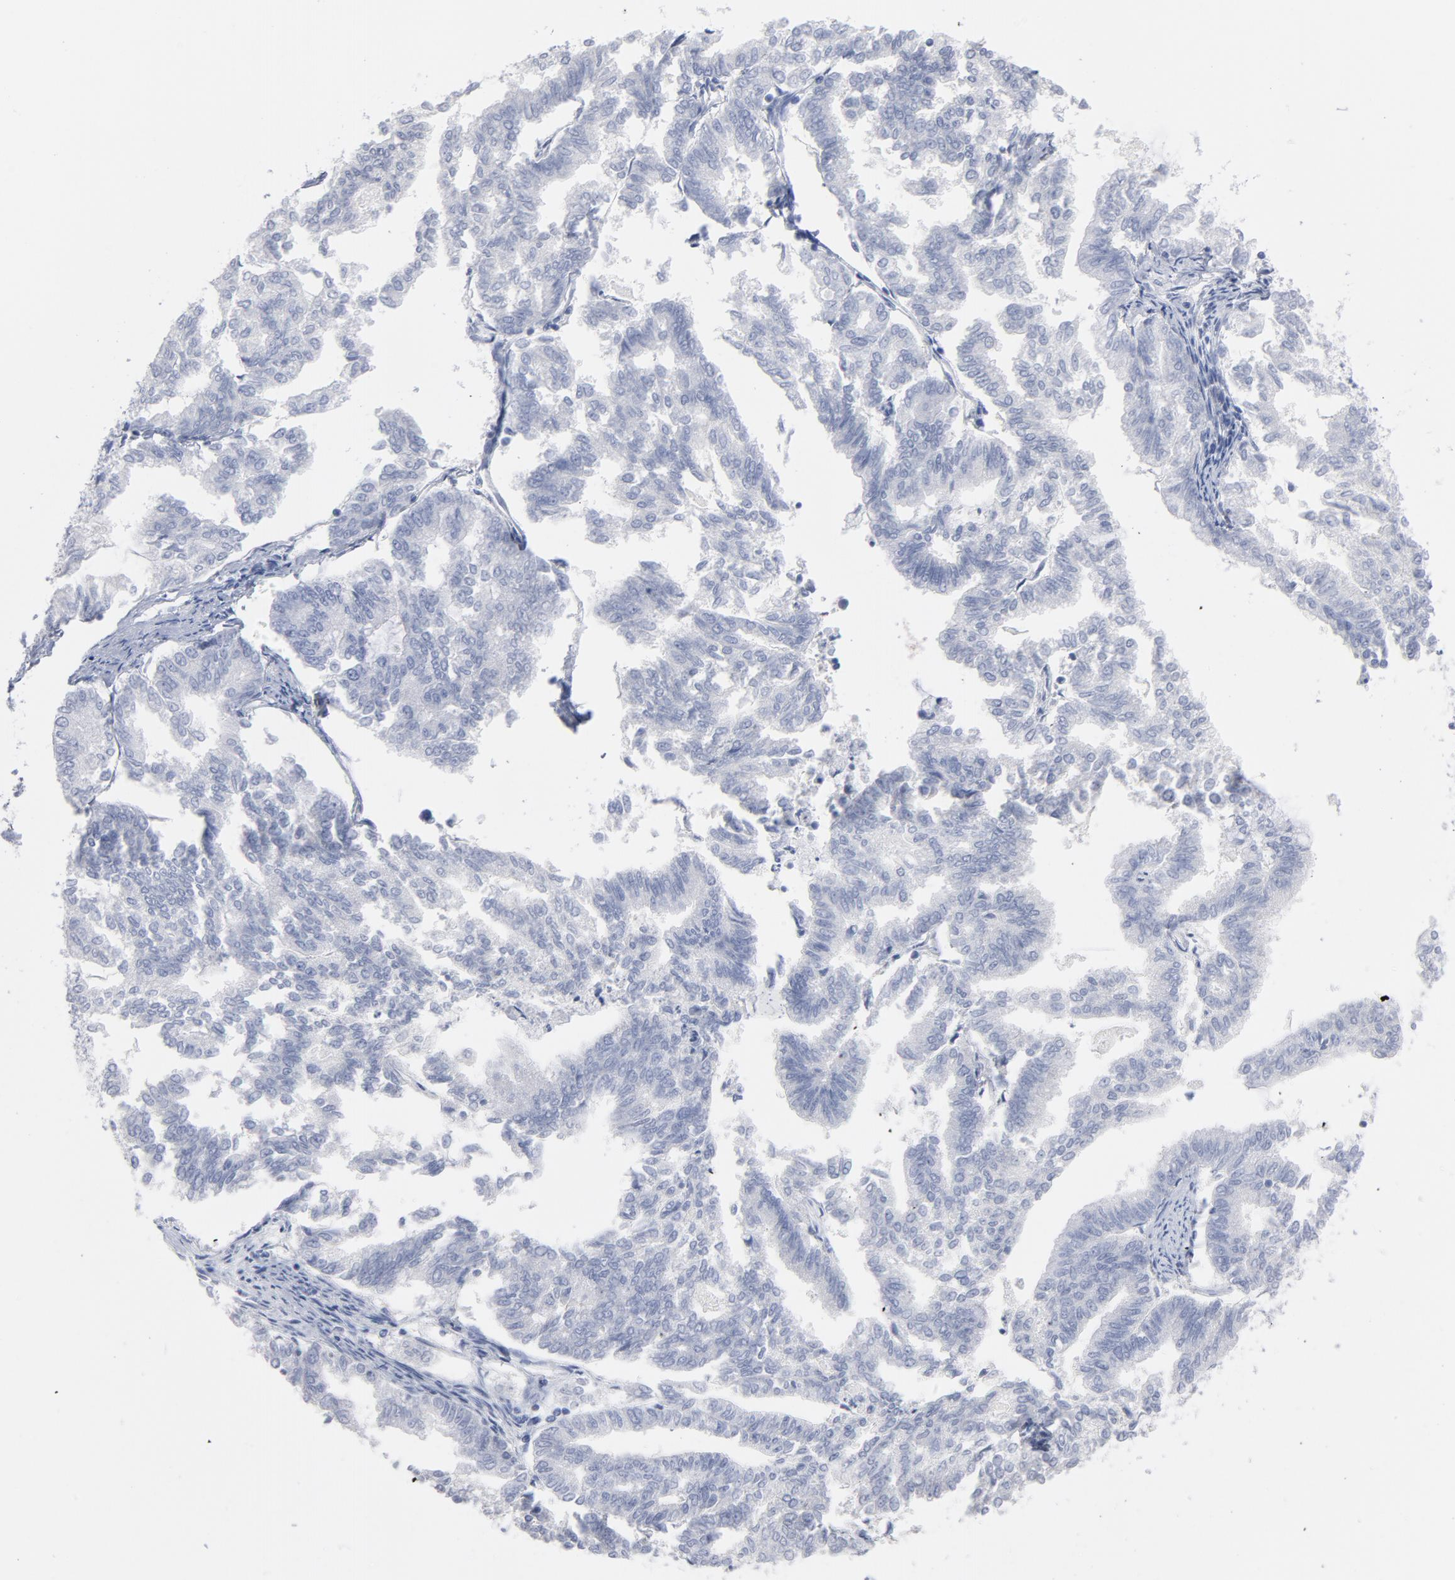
{"staining": {"intensity": "negative", "quantity": "none", "location": "none"}, "tissue": "endometrial cancer", "cell_type": "Tumor cells", "image_type": "cancer", "snomed": [{"axis": "morphology", "description": "Adenocarcinoma, NOS"}, {"axis": "topography", "description": "Endometrium"}], "caption": "Protein analysis of endometrial cancer exhibits no significant expression in tumor cells.", "gene": "P2RY8", "patient": {"sex": "female", "age": 79}}